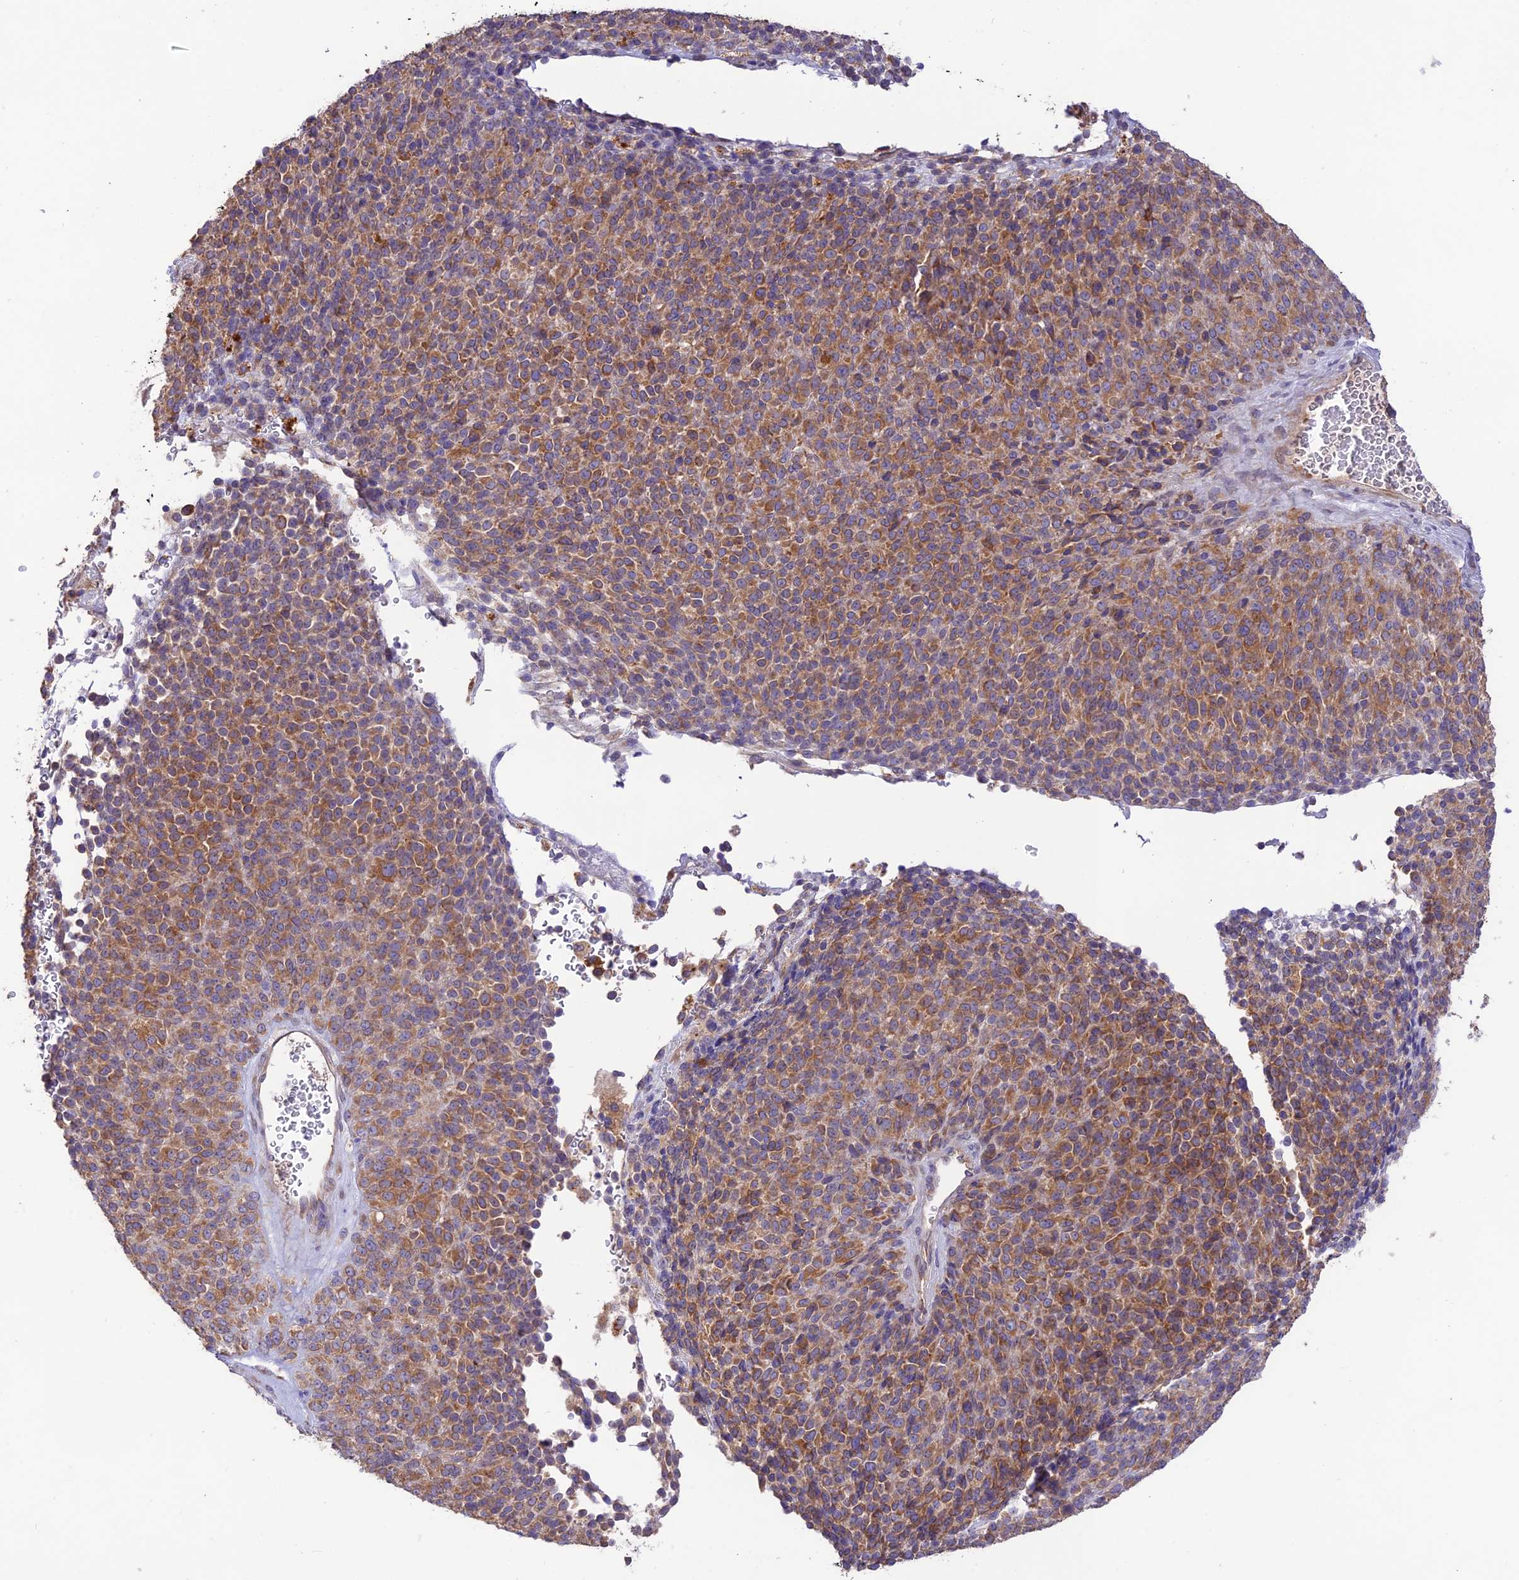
{"staining": {"intensity": "moderate", "quantity": ">75%", "location": "cytoplasmic/membranous"}, "tissue": "melanoma", "cell_type": "Tumor cells", "image_type": "cancer", "snomed": [{"axis": "morphology", "description": "Malignant melanoma, Metastatic site"}, {"axis": "topography", "description": "Brain"}], "caption": "Immunohistochemical staining of melanoma exhibits medium levels of moderate cytoplasmic/membranous protein expression in about >75% of tumor cells.", "gene": "TMEM259", "patient": {"sex": "female", "age": 56}}